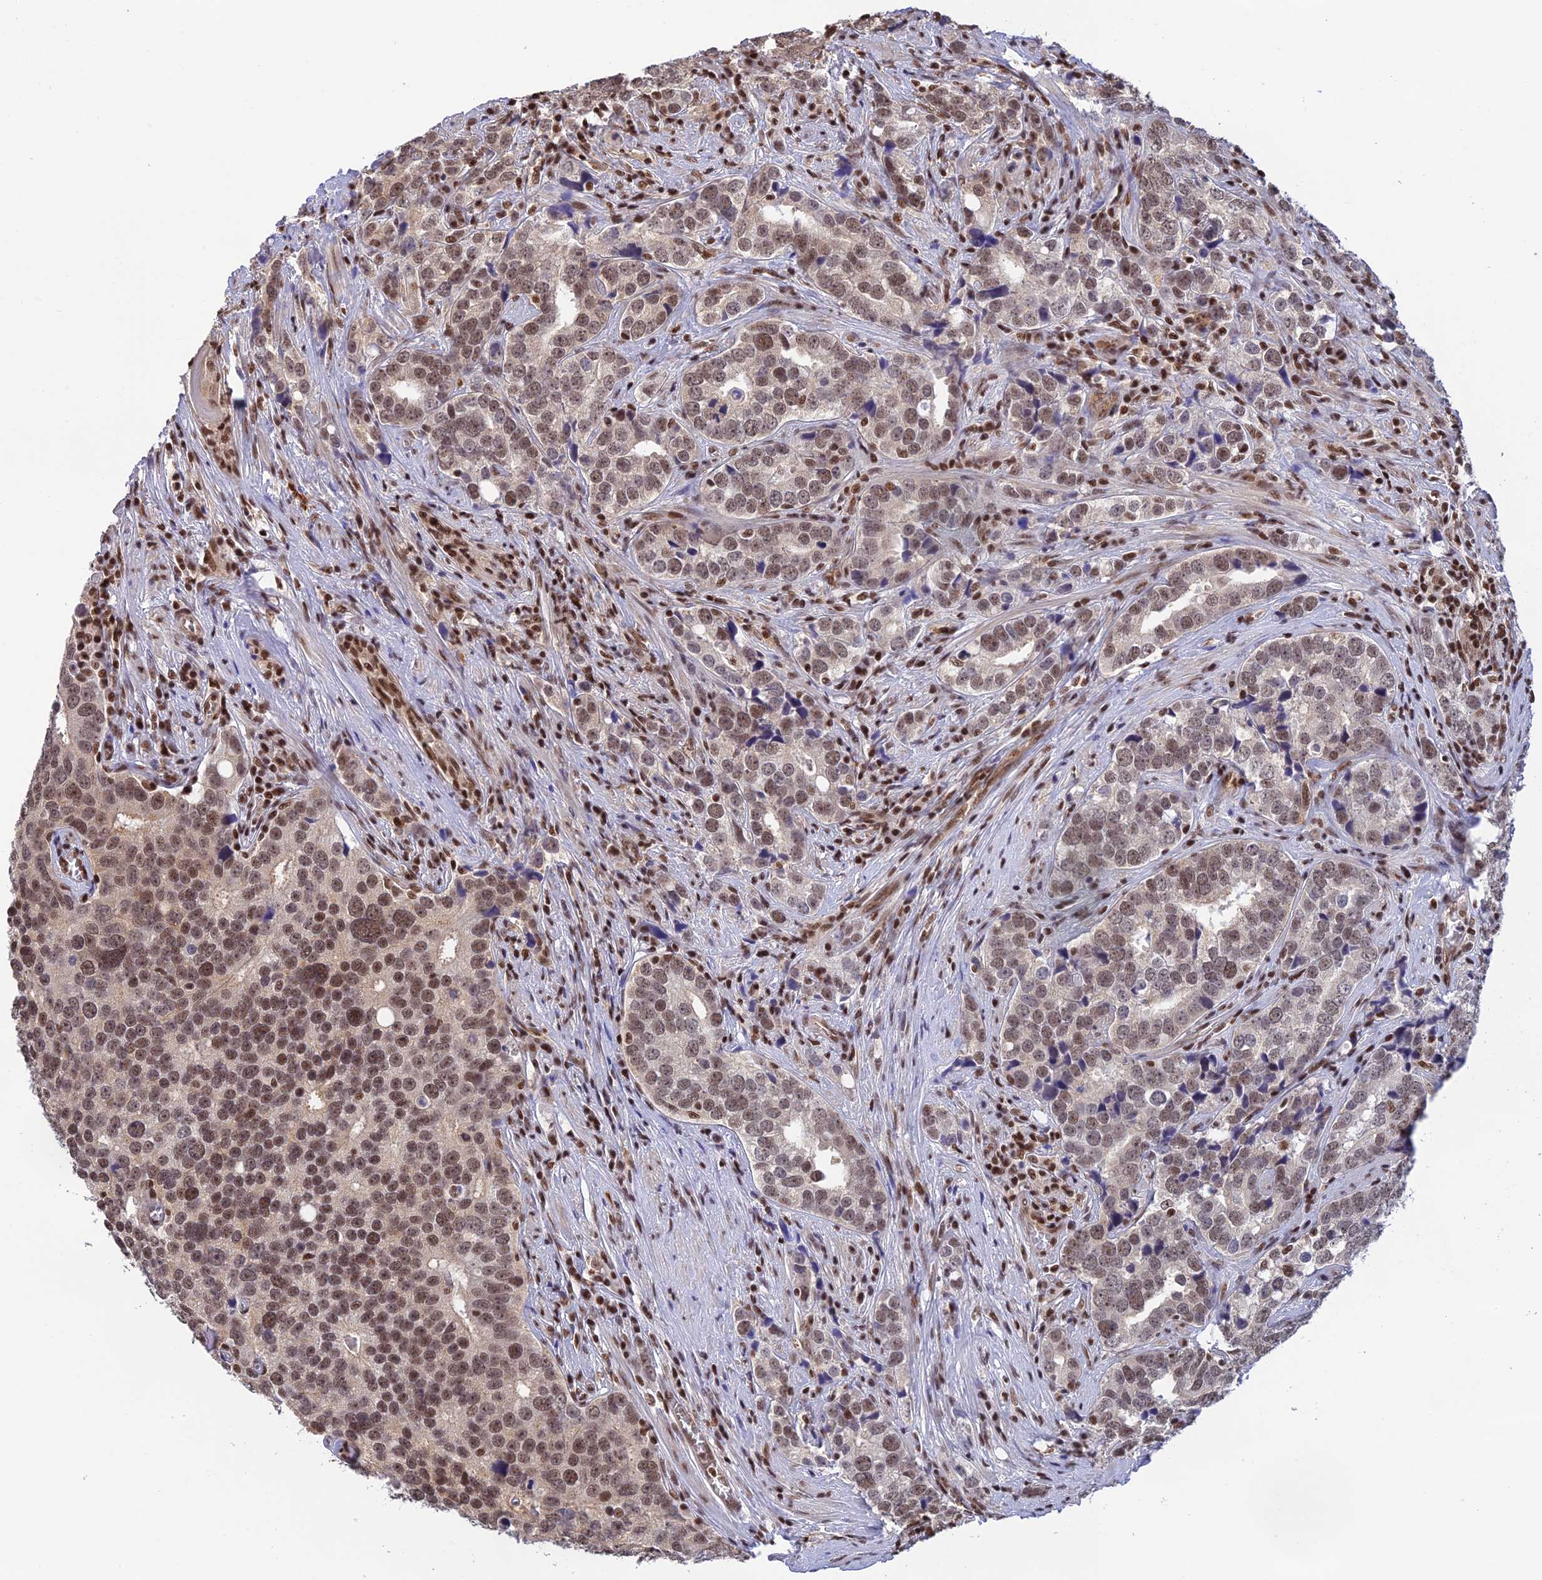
{"staining": {"intensity": "moderate", "quantity": ">75%", "location": "nuclear"}, "tissue": "prostate cancer", "cell_type": "Tumor cells", "image_type": "cancer", "snomed": [{"axis": "morphology", "description": "Adenocarcinoma, High grade"}, {"axis": "topography", "description": "Prostate"}], "caption": "Immunohistochemical staining of human prostate cancer (high-grade adenocarcinoma) shows medium levels of moderate nuclear positivity in approximately >75% of tumor cells.", "gene": "THAP11", "patient": {"sex": "male", "age": 71}}